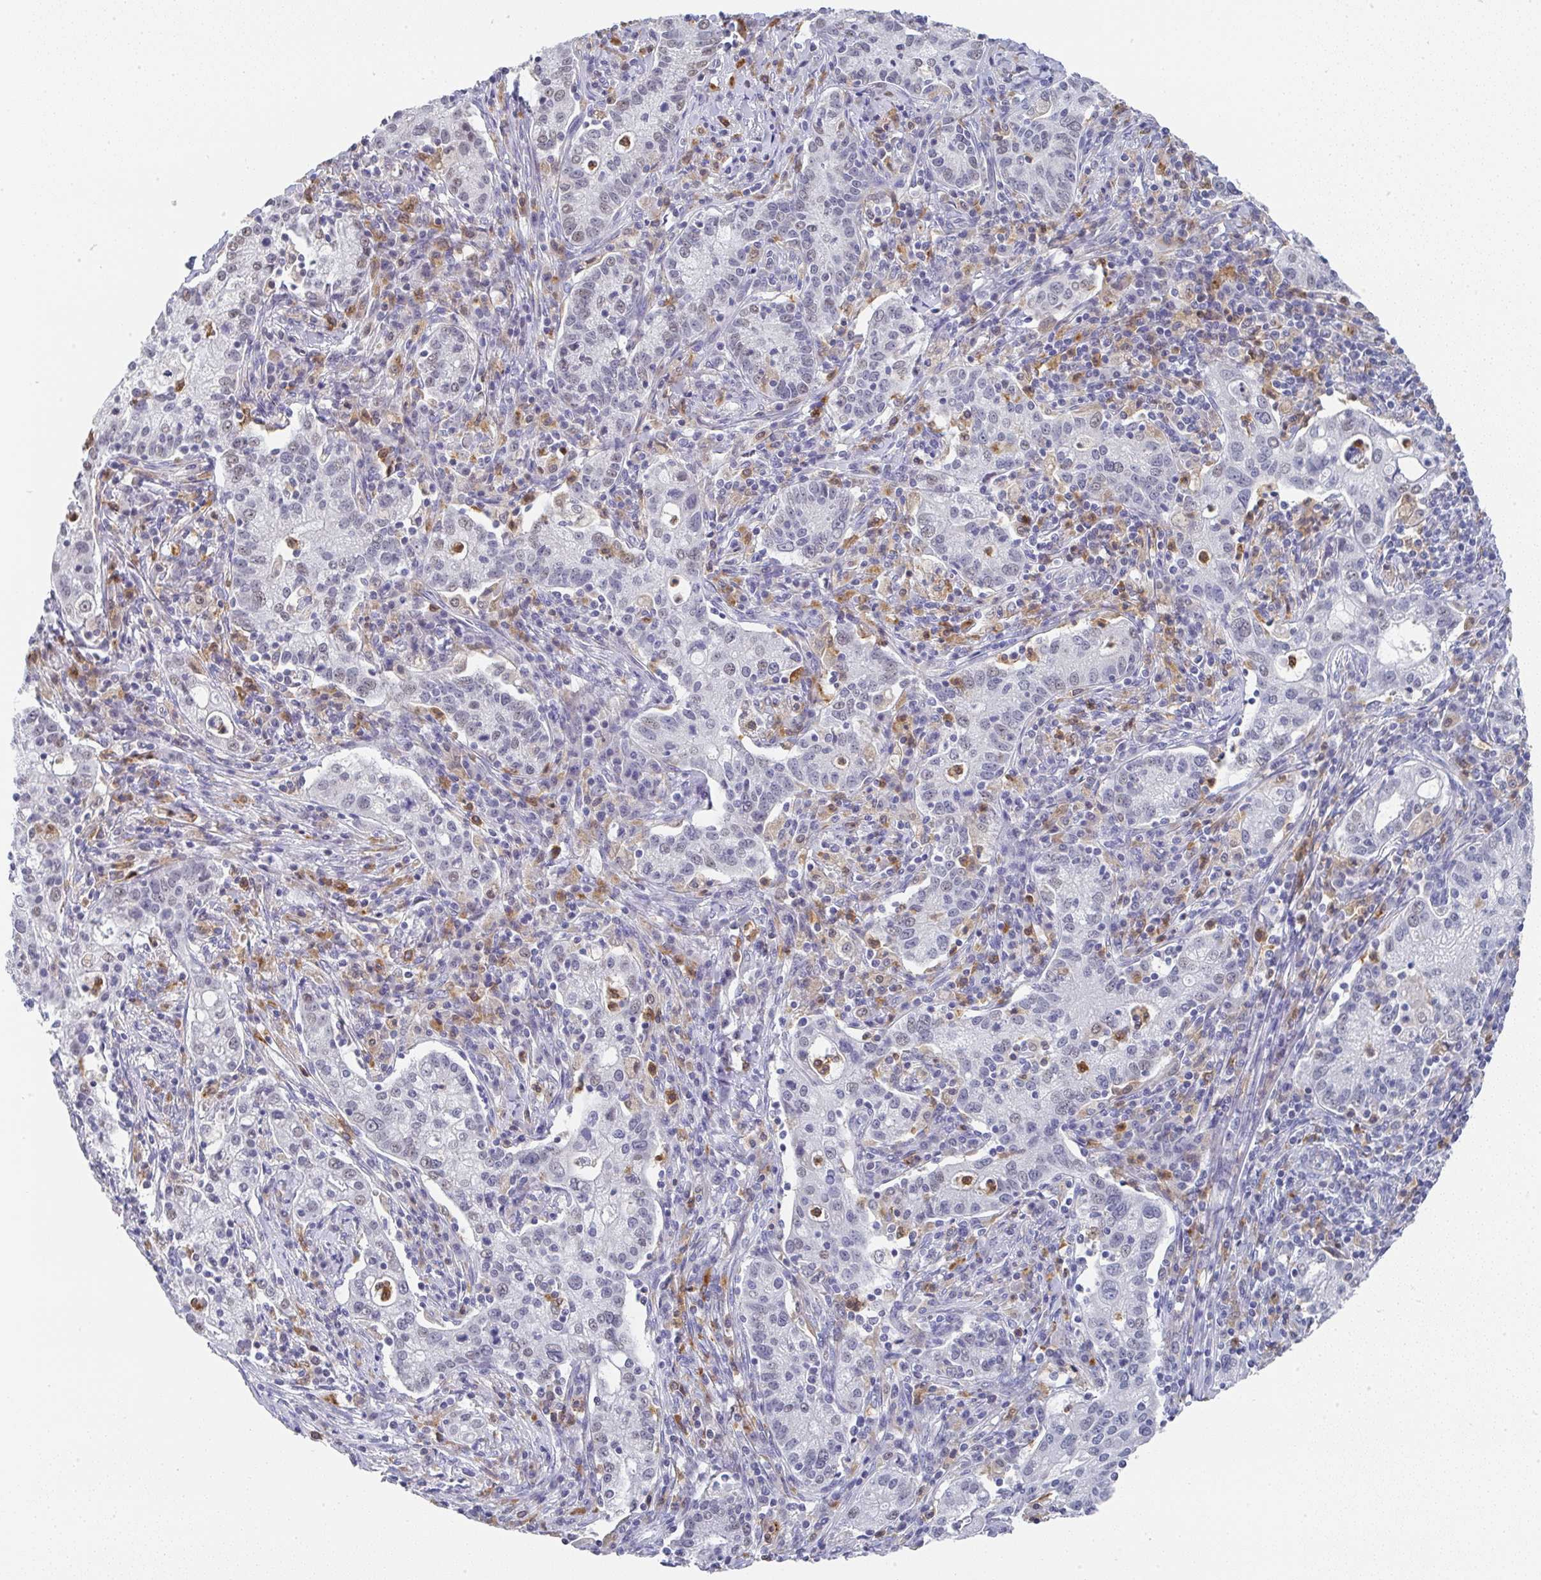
{"staining": {"intensity": "negative", "quantity": "none", "location": "none"}, "tissue": "cervical cancer", "cell_type": "Tumor cells", "image_type": "cancer", "snomed": [{"axis": "morphology", "description": "Normal tissue, NOS"}, {"axis": "morphology", "description": "Adenocarcinoma, NOS"}, {"axis": "topography", "description": "Cervix"}], "caption": "This photomicrograph is of cervical cancer (adenocarcinoma) stained with immunohistochemistry (IHC) to label a protein in brown with the nuclei are counter-stained blue. There is no positivity in tumor cells. (DAB immunohistochemistry (IHC) visualized using brightfield microscopy, high magnification).", "gene": "NCF1", "patient": {"sex": "female", "age": 44}}